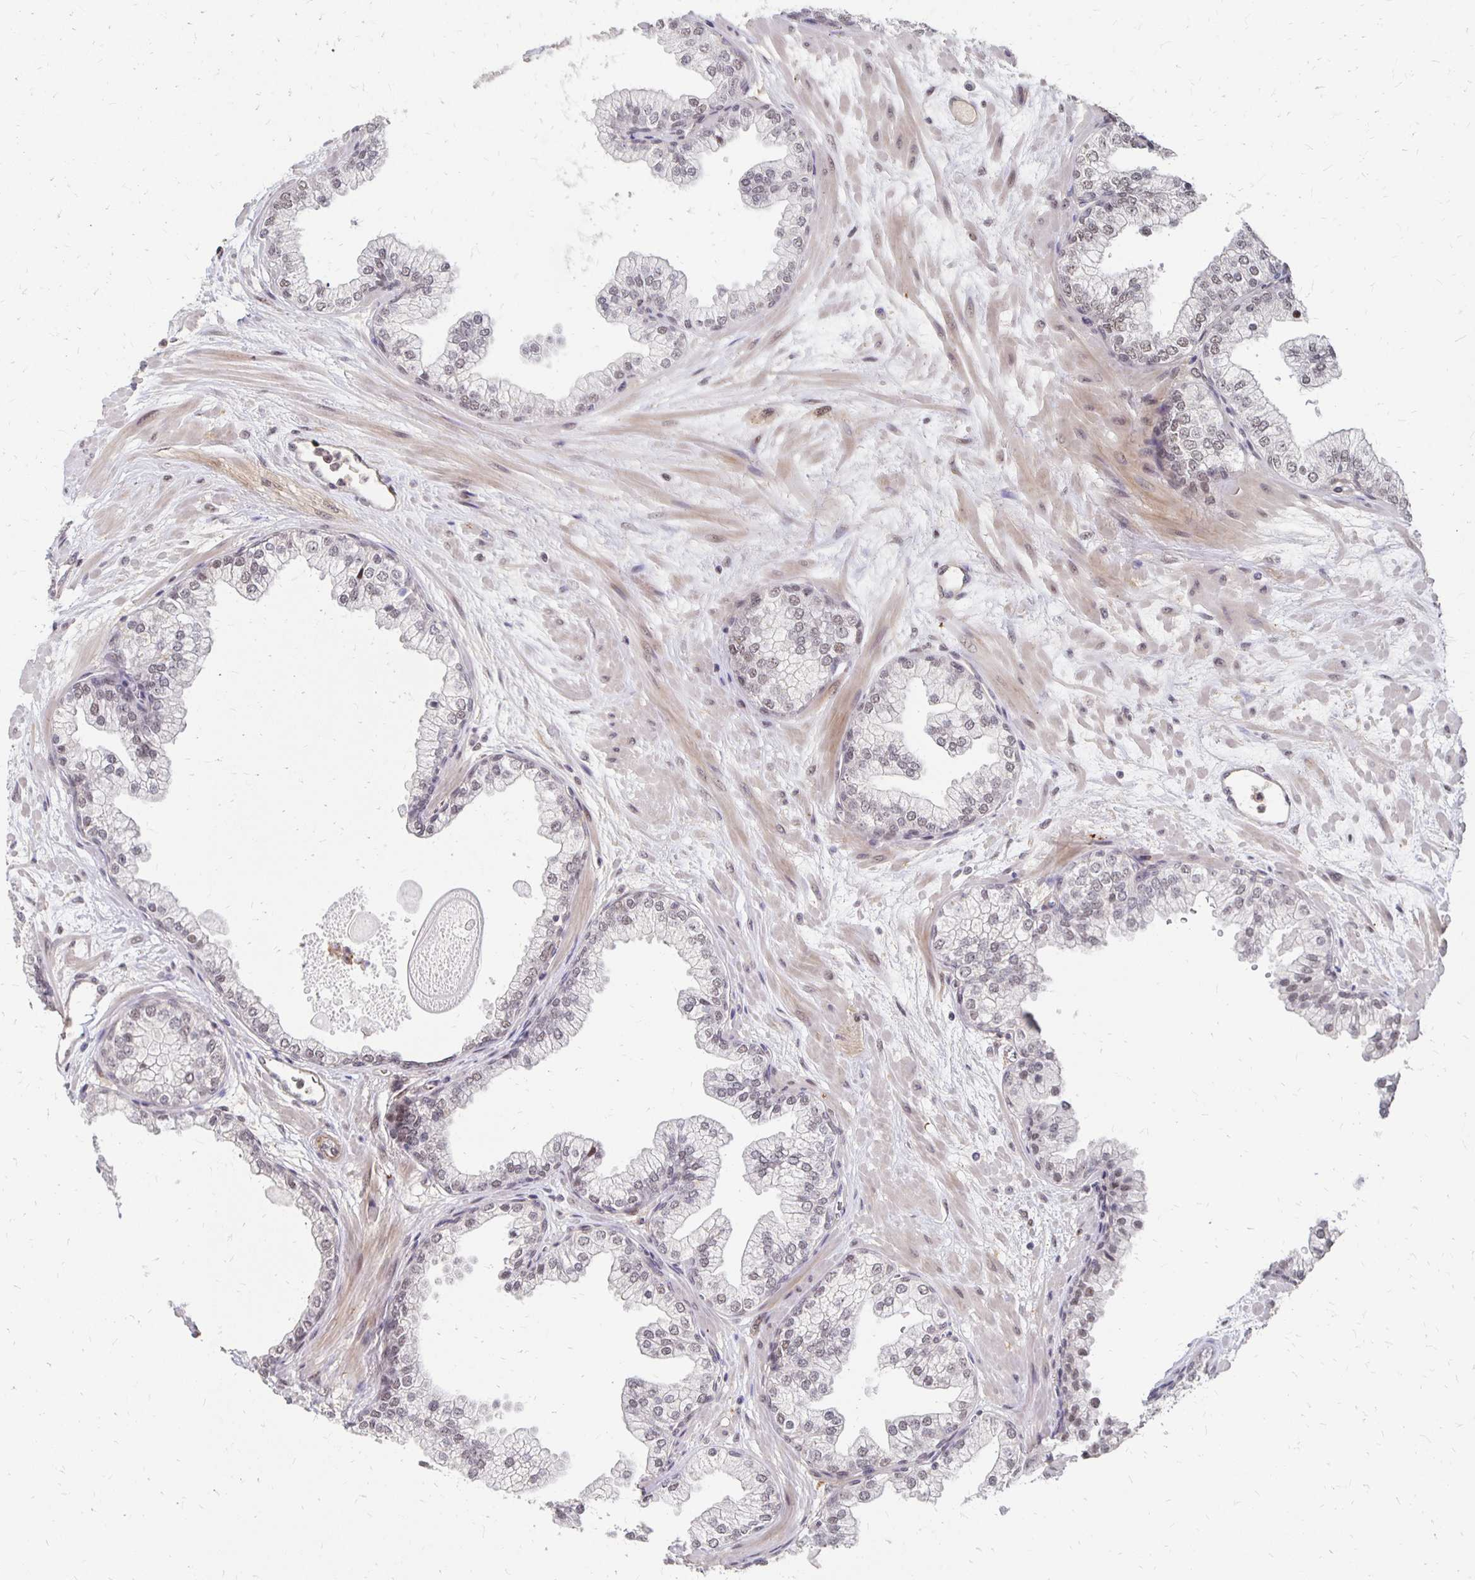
{"staining": {"intensity": "weak", "quantity": "25%-75%", "location": "nuclear"}, "tissue": "prostate", "cell_type": "Glandular cells", "image_type": "normal", "snomed": [{"axis": "morphology", "description": "Normal tissue, NOS"}, {"axis": "topography", "description": "Prostate"}, {"axis": "topography", "description": "Peripheral nerve tissue"}], "caption": "This is a photomicrograph of immunohistochemistry (IHC) staining of normal prostate, which shows weak positivity in the nuclear of glandular cells.", "gene": "CLASRP", "patient": {"sex": "male", "age": 61}}